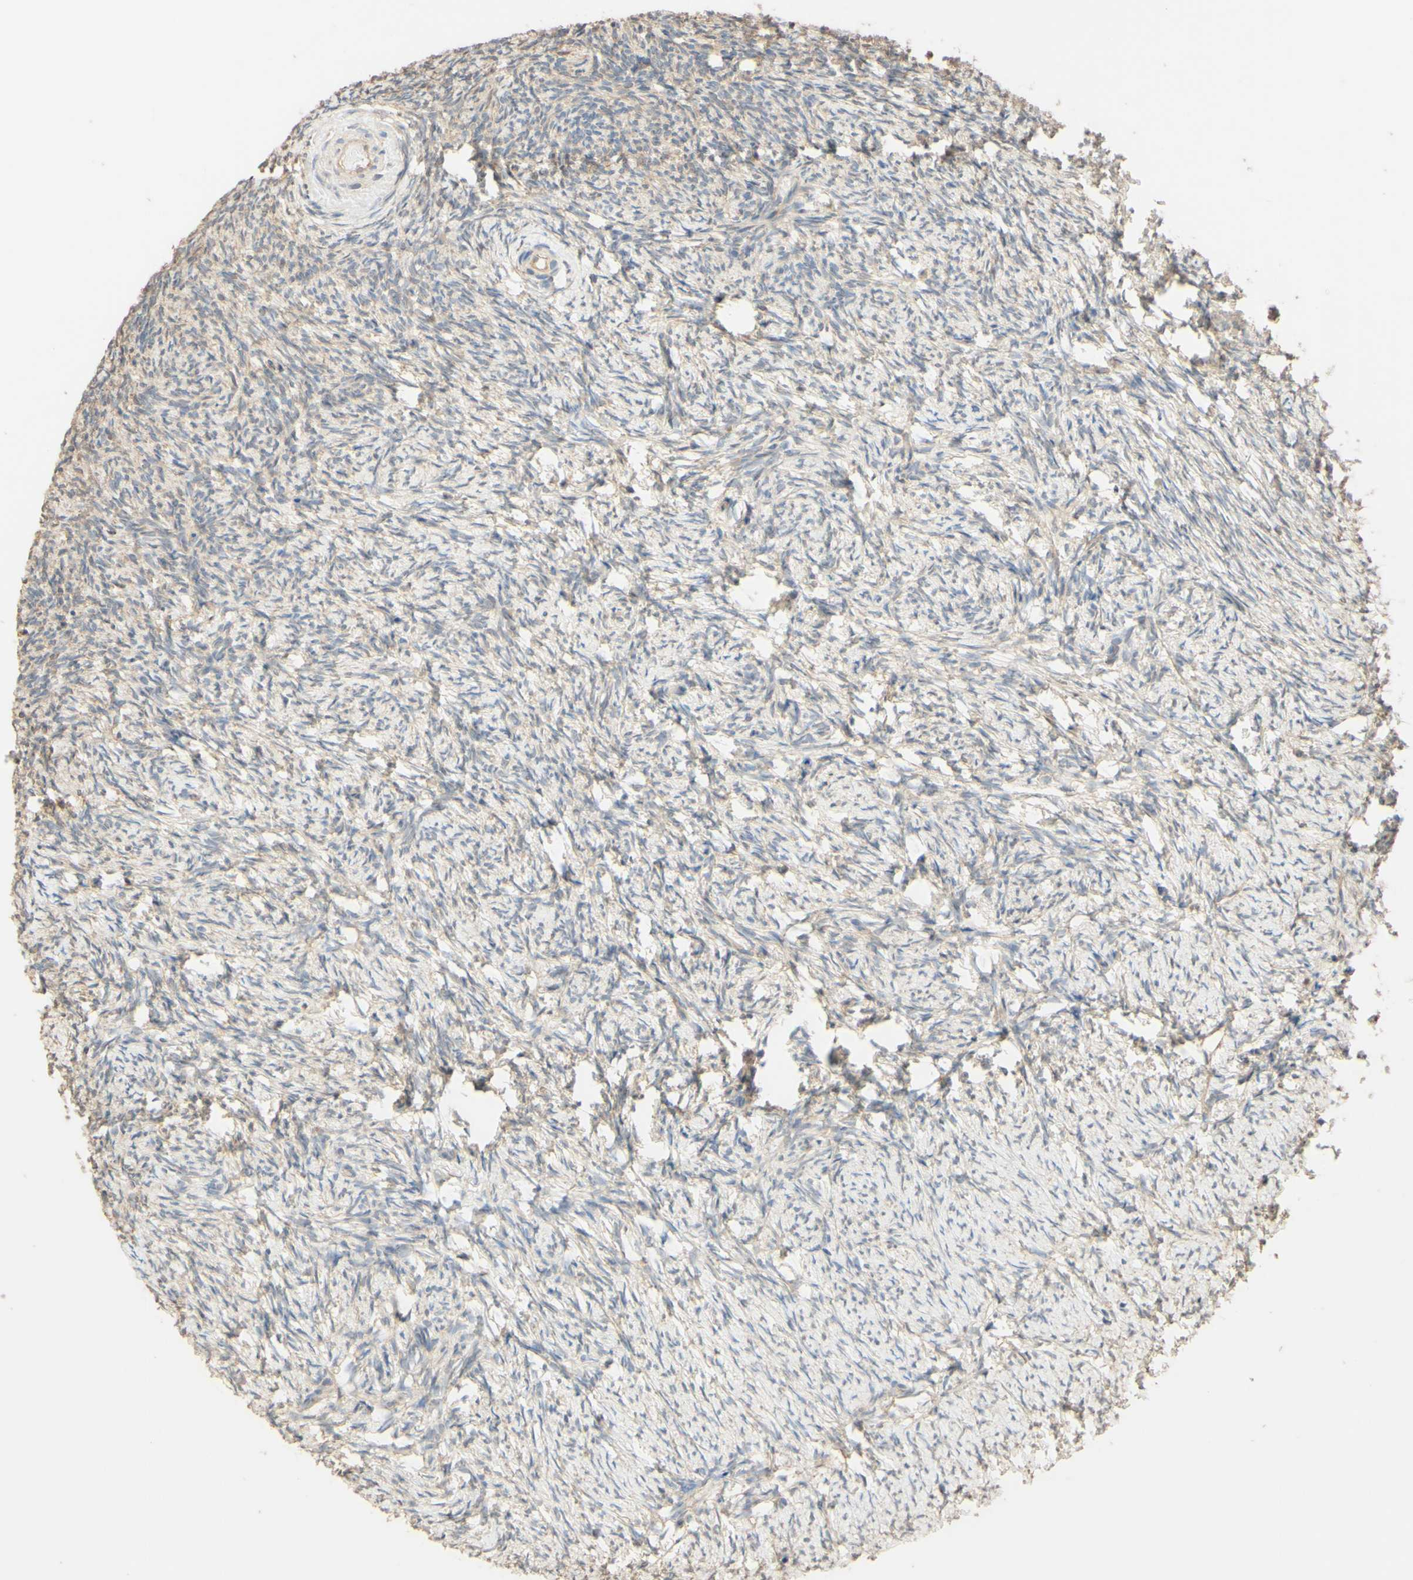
{"staining": {"intensity": "weak", "quantity": ">75%", "location": "cytoplasmic/membranous"}, "tissue": "ovary", "cell_type": "Follicle cells", "image_type": "normal", "snomed": [{"axis": "morphology", "description": "Normal tissue, NOS"}, {"axis": "topography", "description": "Ovary"}], "caption": "Immunohistochemistry (IHC) photomicrograph of normal ovary: ovary stained using IHC reveals low levels of weak protein expression localized specifically in the cytoplasmic/membranous of follicle cells, appearing as a cytoplasmic/membranous brown color.", "gene": "SMIM19", "patient": {"sex": "female", "age": 60}}